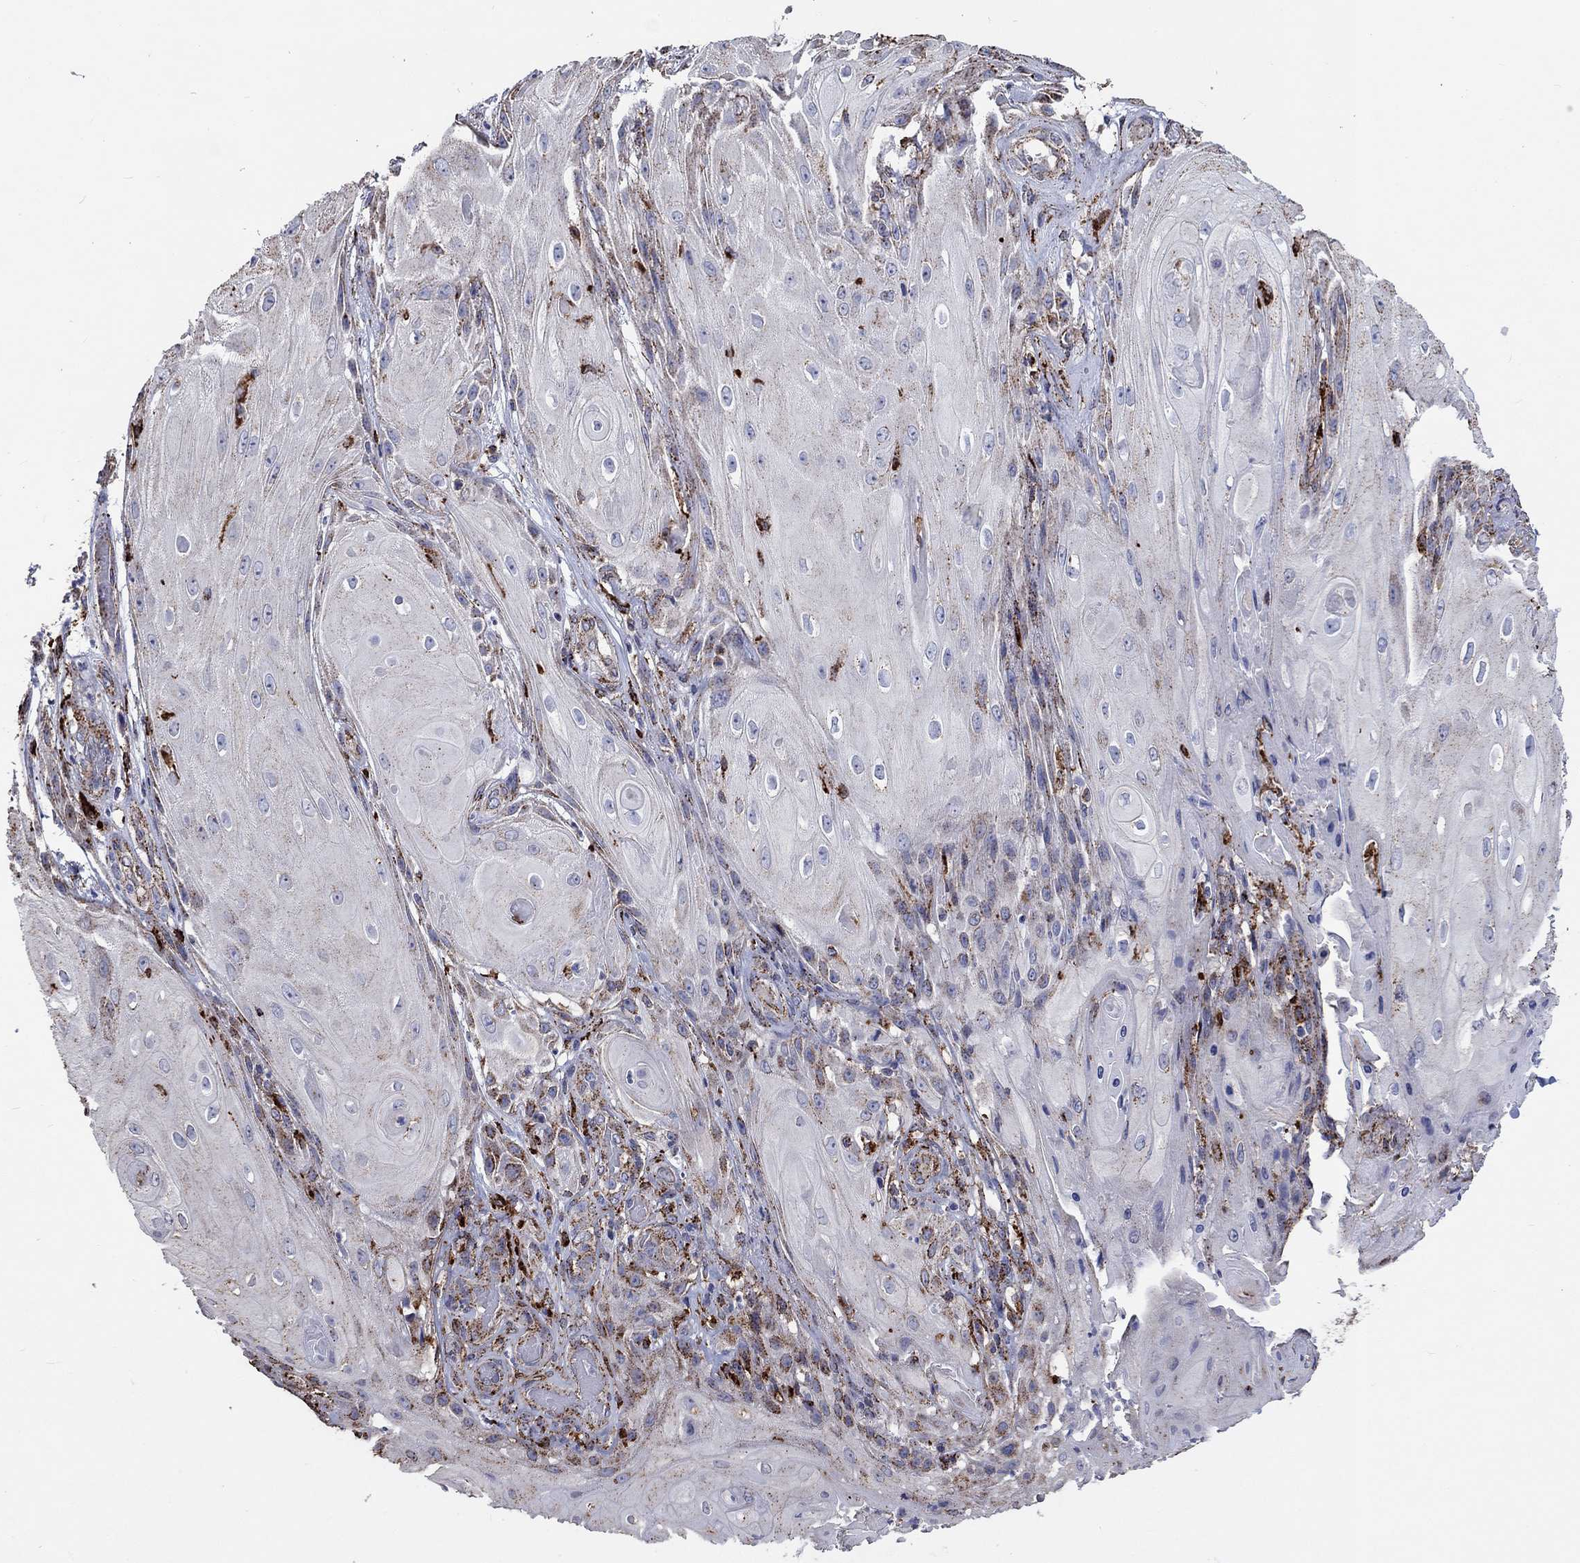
{"staining": {"intensity": "negative", "quantity": "none", "location": "none"}, "tissue": "skin cancer", "cell_type": "Tumor cells", "image_type": "cancer", "snomed": [{"axis": "morphology", "description": "Squamous cell carcinoma, NOS"}, {"axis": "topography", "description": "Skin"}], "caption": "Protein analysis of squamous cell carcinoma (skin) reveals no significant positivity in tumor cells.", "gene": "CTSB", "patient": {"sex": "male", "age": 62}}